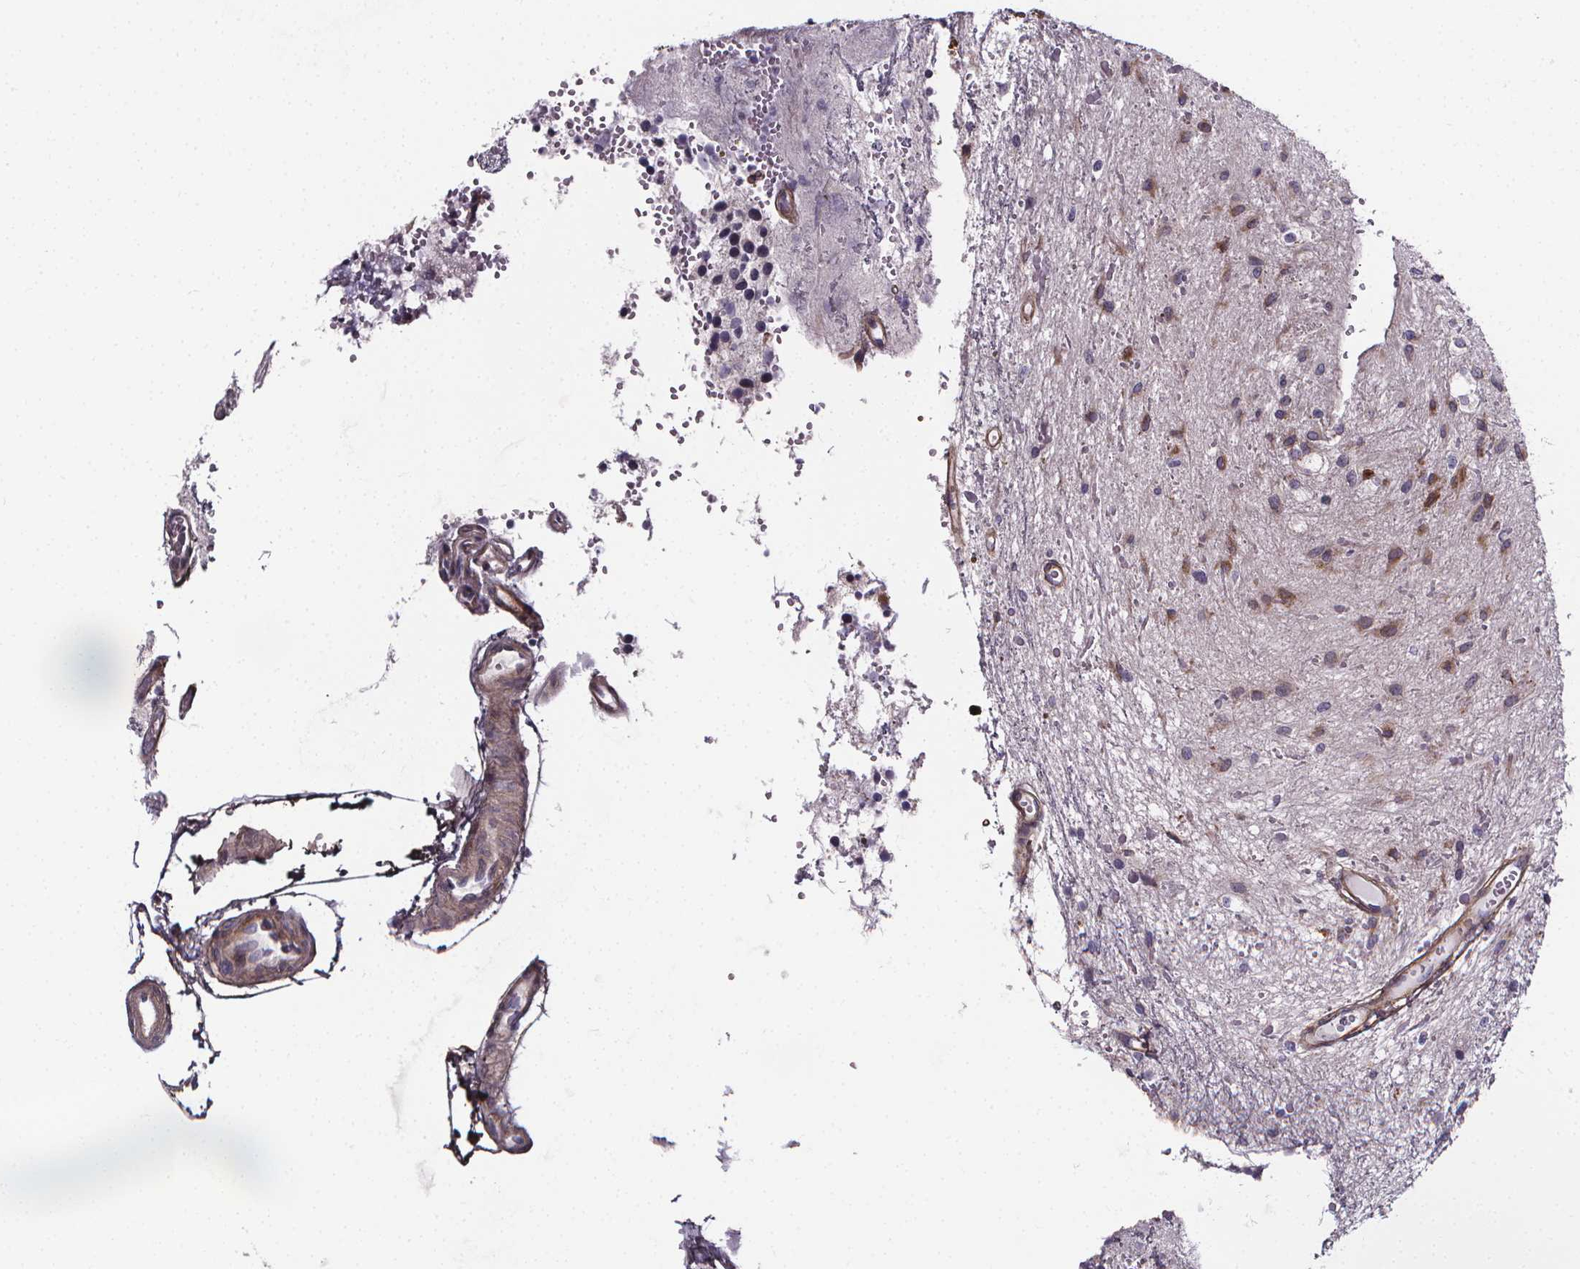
{"staining": {"intensity": "negative", "quantity": "none", "location": "none"}, "tissue": "glioma", "cell_type": "Tumor cells", "image_type": "cancer", "snomed": [{"axis": "morphology", "description": "Glioma, malignant, Low grade"}, {"axis": "topography", "description": "Cerebellum"}], "caption": "Tumor cells are negative for brown protein staining in malignant glioma (low-grade). (Brightfield microscopy of DAB immunohistochemistry (IHC) at high magnification).", "gene": "AEBP1", "patient": {"sex": "female", "age": 14}}